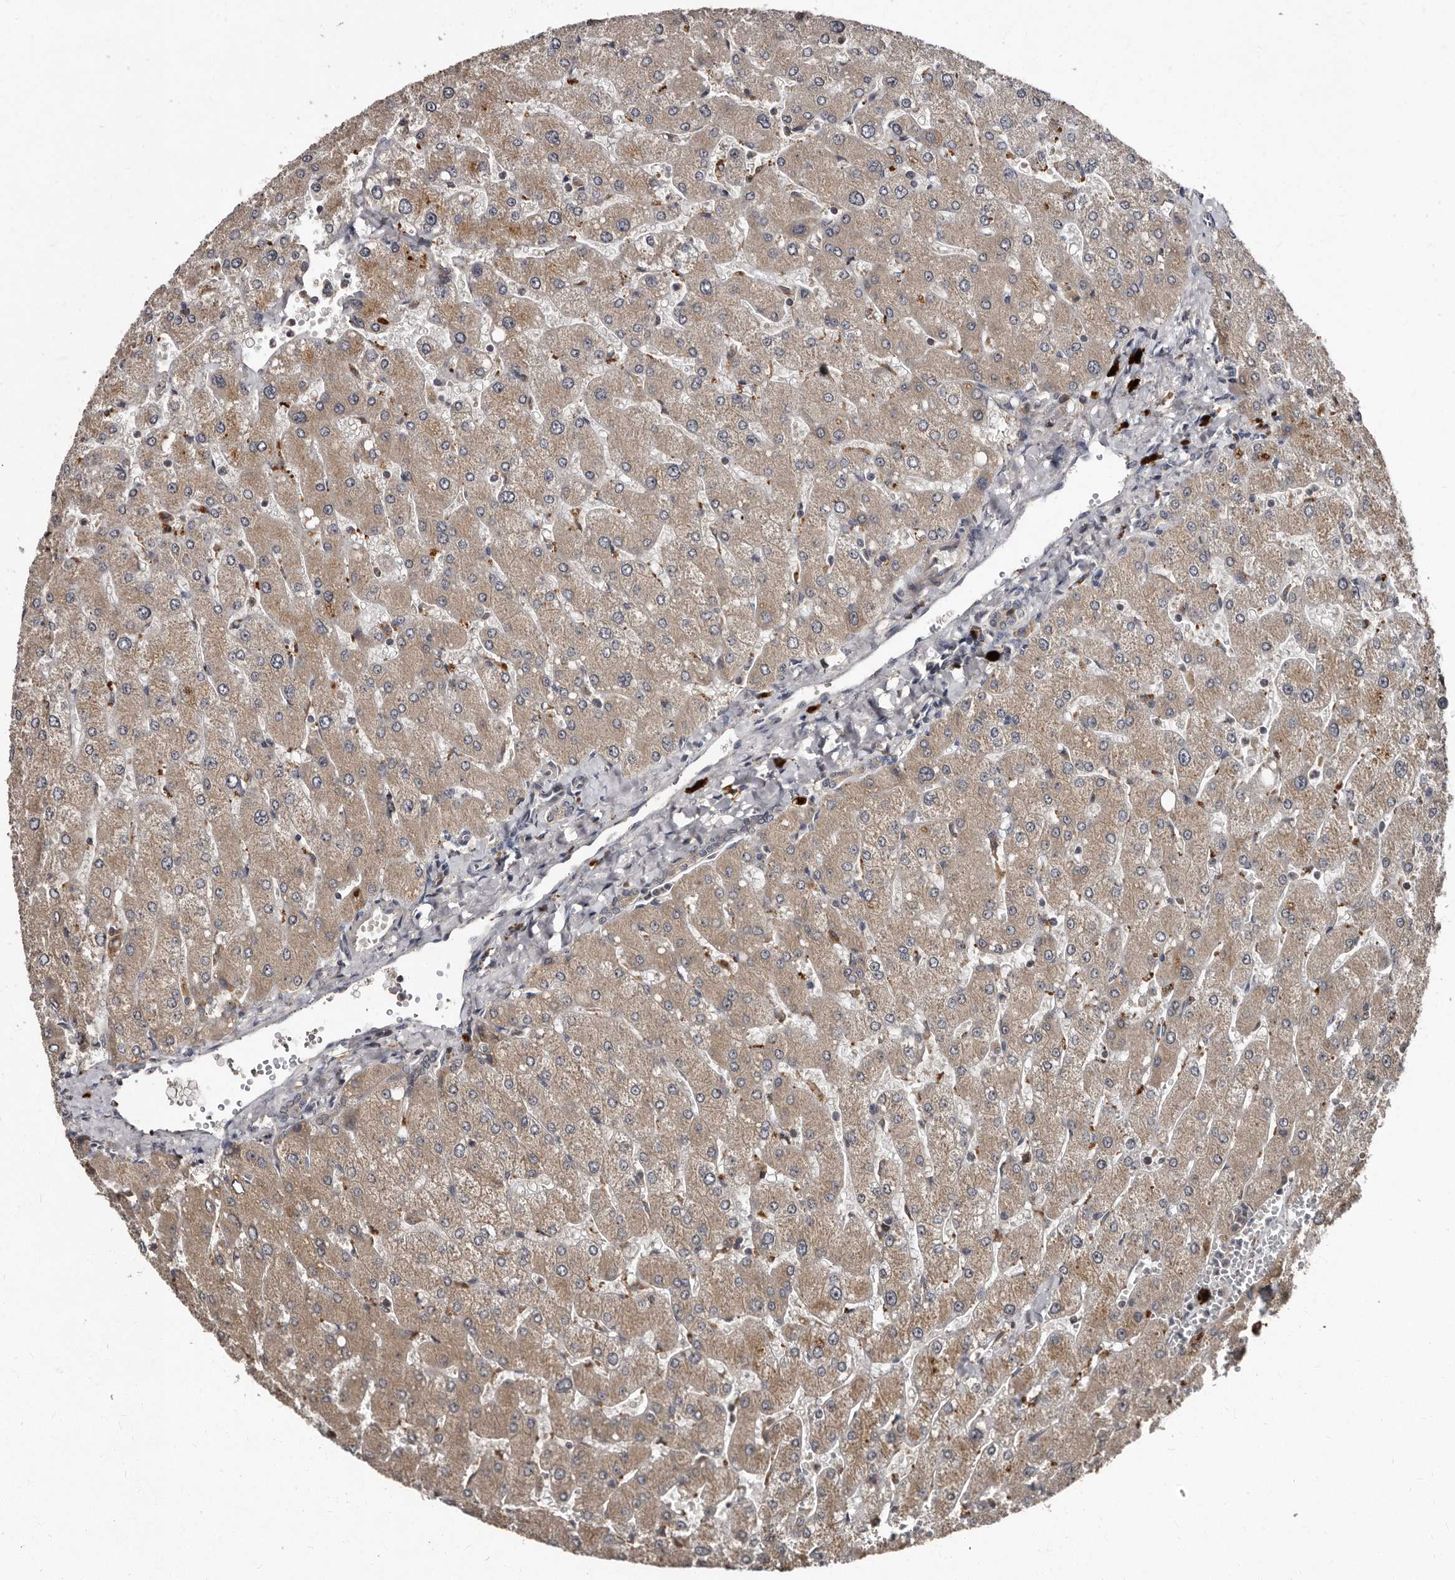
{"staining": {"intensity": "weak", "quantity": ">75%", "location": "cytoplasmic/membranous"}, "tissue": "liver", "cell_type": "Cholangiocytes", "image_type": "normal", "snomed": [{"axis": "morphology", "description": "Normal tissue, NOS"}, {"axis": "topography", "description": "Liver"}], "caption": "Protein staining exhibits weak cytoplasmic/membranous staining in approximately >75% of cholangiocytes in benign liver.", "gene": "PMVK", "patient": {"sex": "male", "age": 55}}